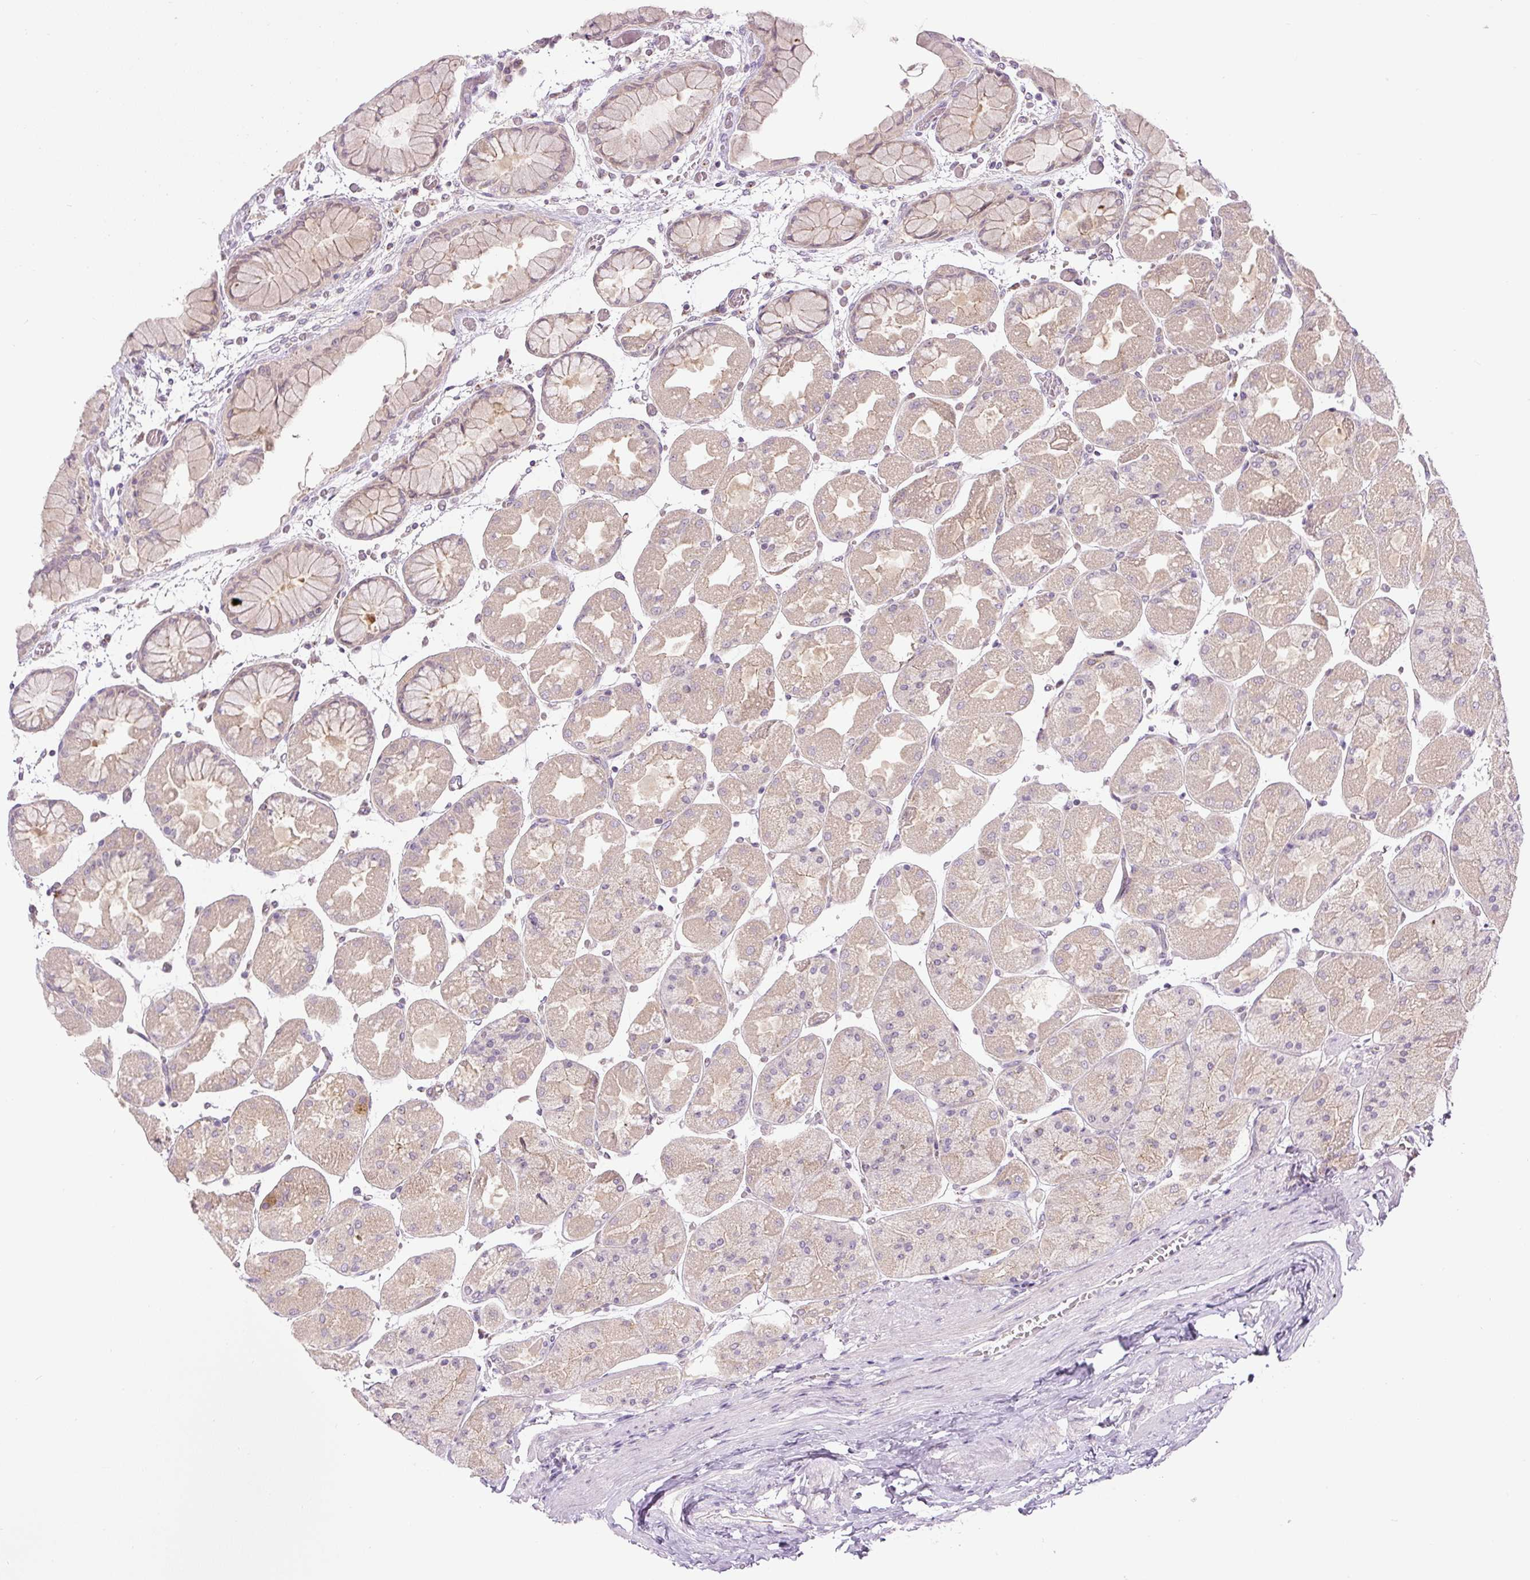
{"staining": {"intensity": "weak", "quantity": "25%-75%", "location": "cytoplasmic/membranous"}, "tissue": "stomach", "cell_type": "Glandular cells", "image_type": "normal", "snomed": [{"axis": "morphology", "description": "Normal tissue, NOS"}, {"axis": "topography", "description": "Stomach"}], "caption": "Protein analysis of unremarkable stomach demonstrates weak cytoplasmic/membranous positivity in about 25%-75% of glandular cells. (DAB (3,3'-diaminobenzidine) = brown stain, brightfield microscopy at high magnification).", "gene": "PCM1", "patient": {"sex": "female", "age": 61}}